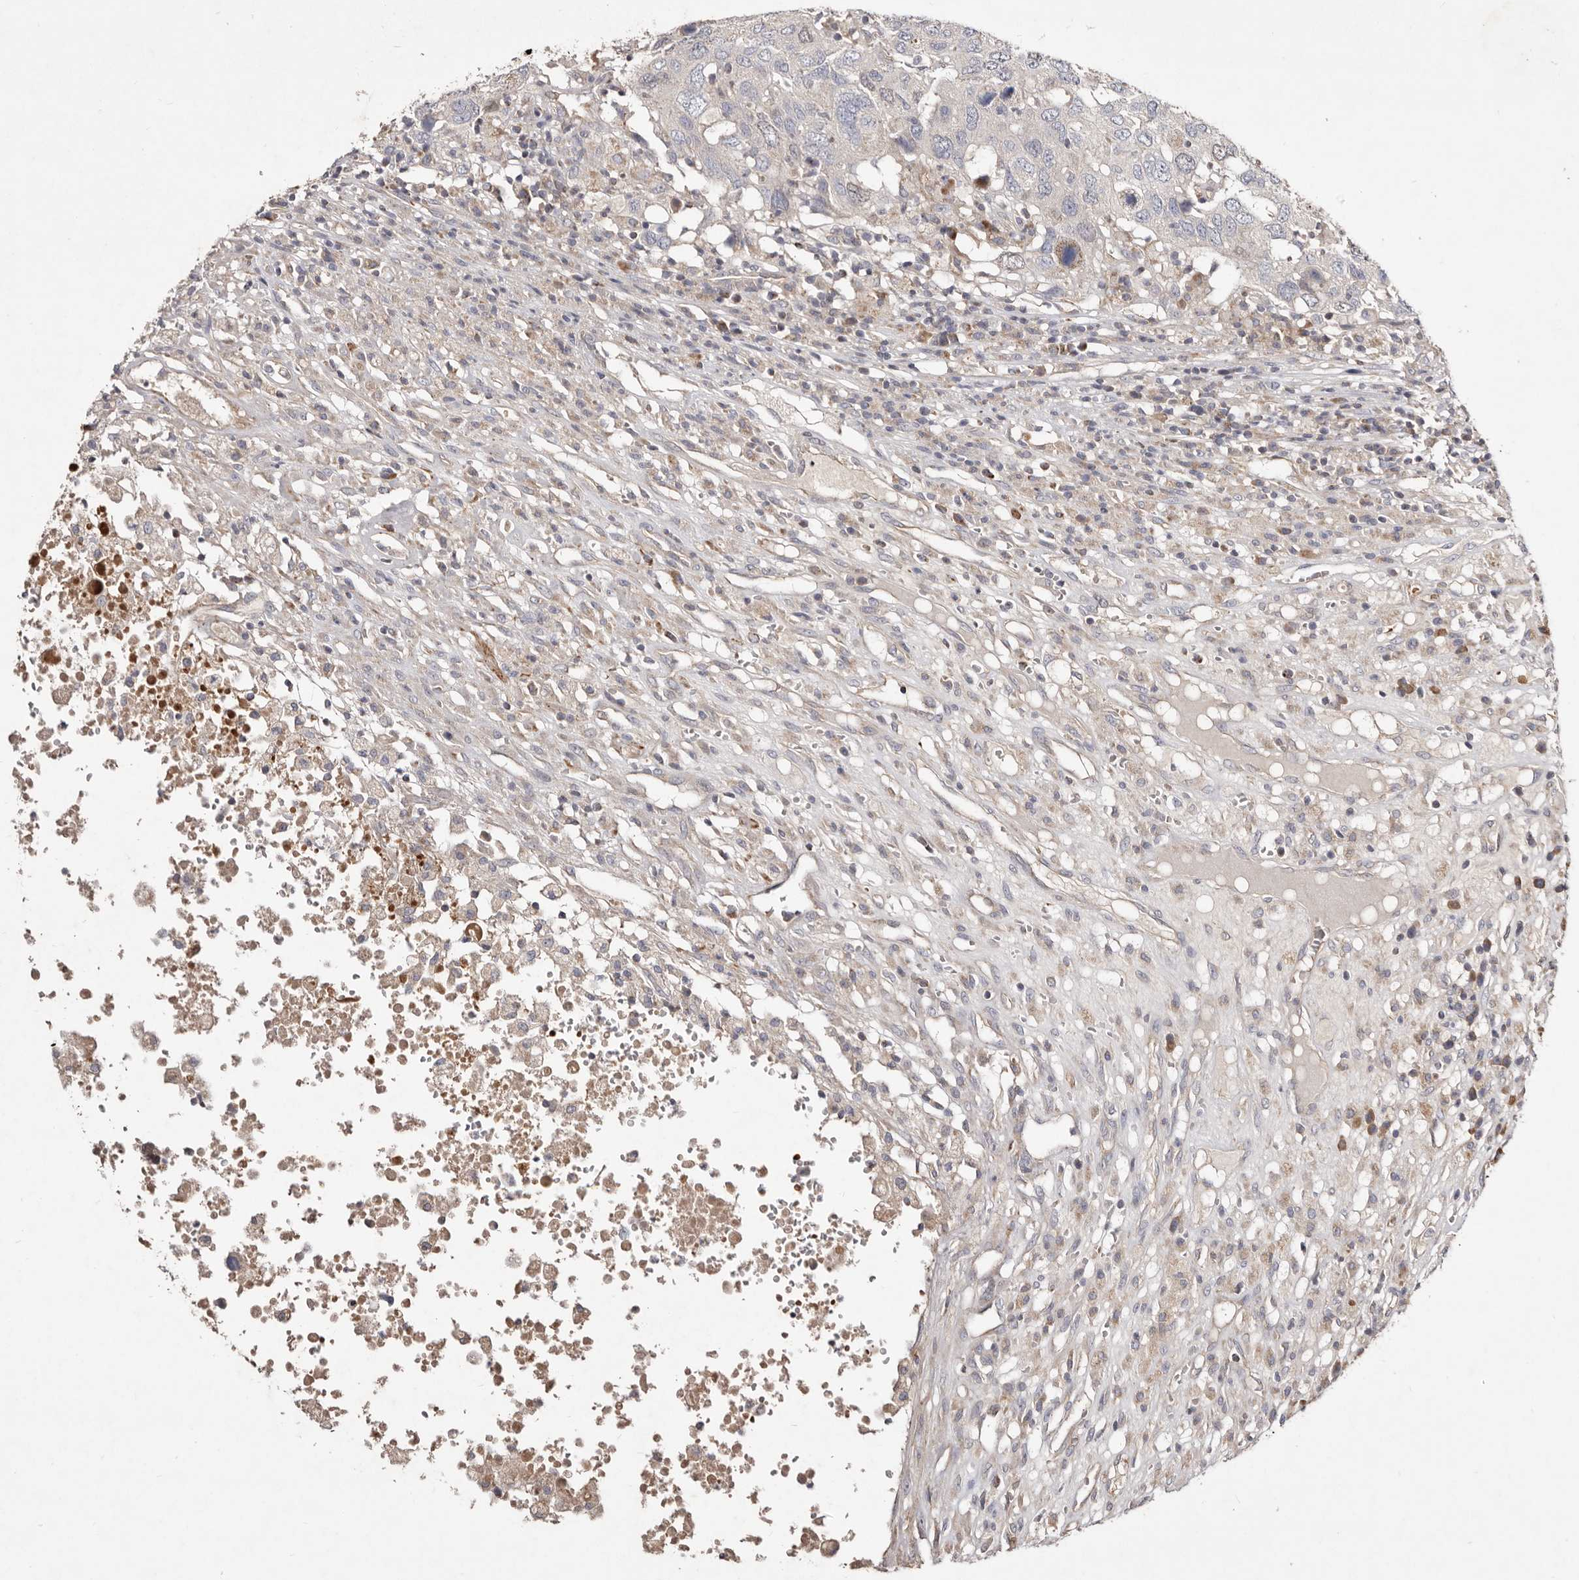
{"staining": {"intensity": "negative", "quantity": "none", "location": "none"}, "tissue": "head and neck cancer", "cell_type": "Tumor cells", "image_type": "cancer", "snomed": [{"axis": "morphology", "description": "Squamous cell carcinoma, NOS"}, {"axis": "topography", "description": "Head-Neck"}], "caption": "Tumor cells show no significant protein staining in head and neck cancer.", "gene": "SLC25A20", "patient": {"sex": "male", "age": 66}}